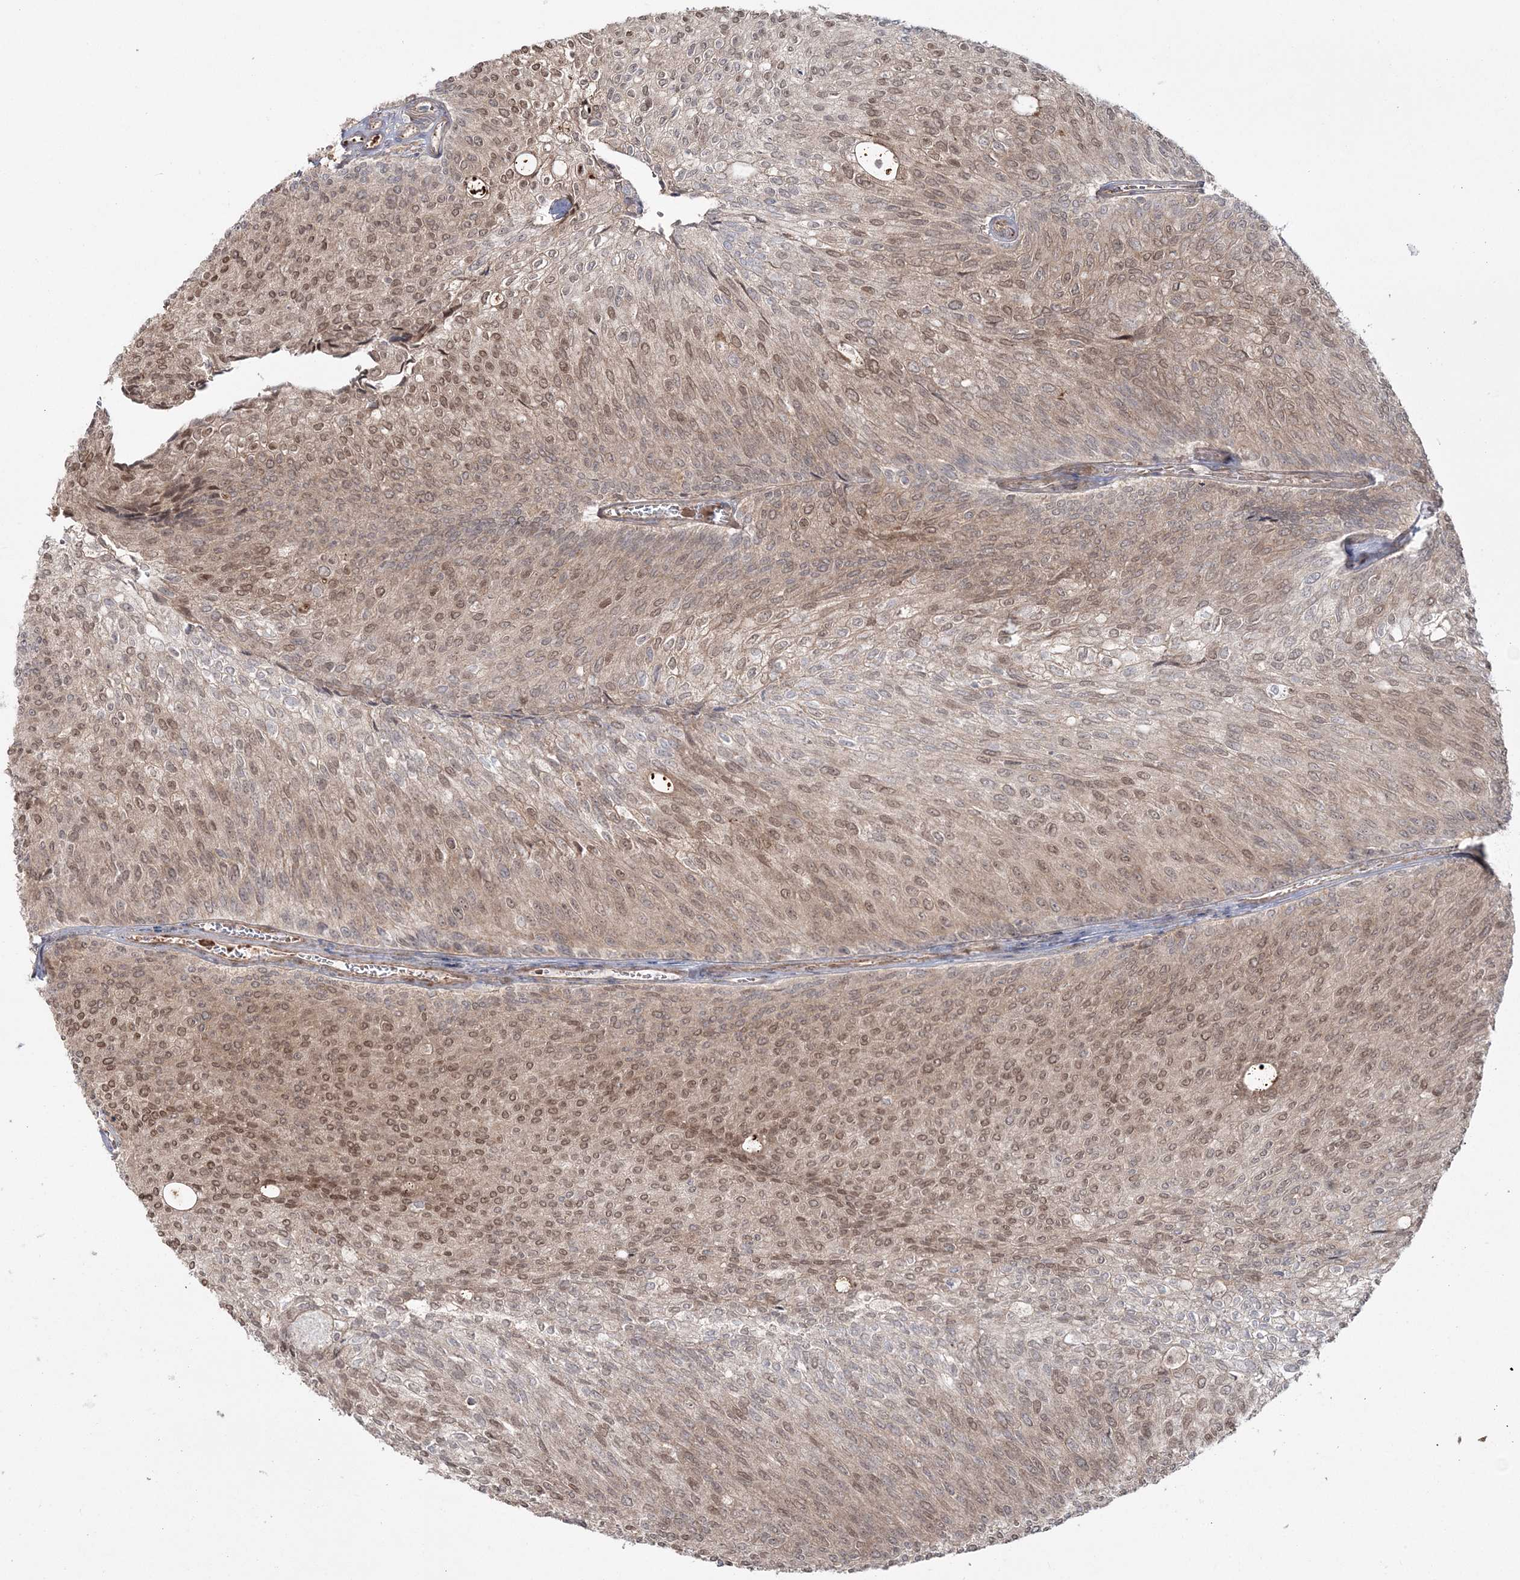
{"staining": {"intensity": "moderate", "quantity": ">75%", "location": "nuclear"}, "tissue": "urothelial cancer", "cell_type": "Tumor cells", "image_type": "cancer", "snomed": [{"axis": "morphology", "description": "Urothelial carcinoma, Low grade"}, {"axis": "topography", "description": "Urinary bladder"}], "caption": "Immunohistochemistry (DAB (3,3'-diaminobenzidine)) staining of urothelial carcinoma (low-grade) shows moderate nuclear protein positivity in about >75% of tumor cells.", "gene": "MOCS2", "patient": {"sex": "female", "age": 79}}